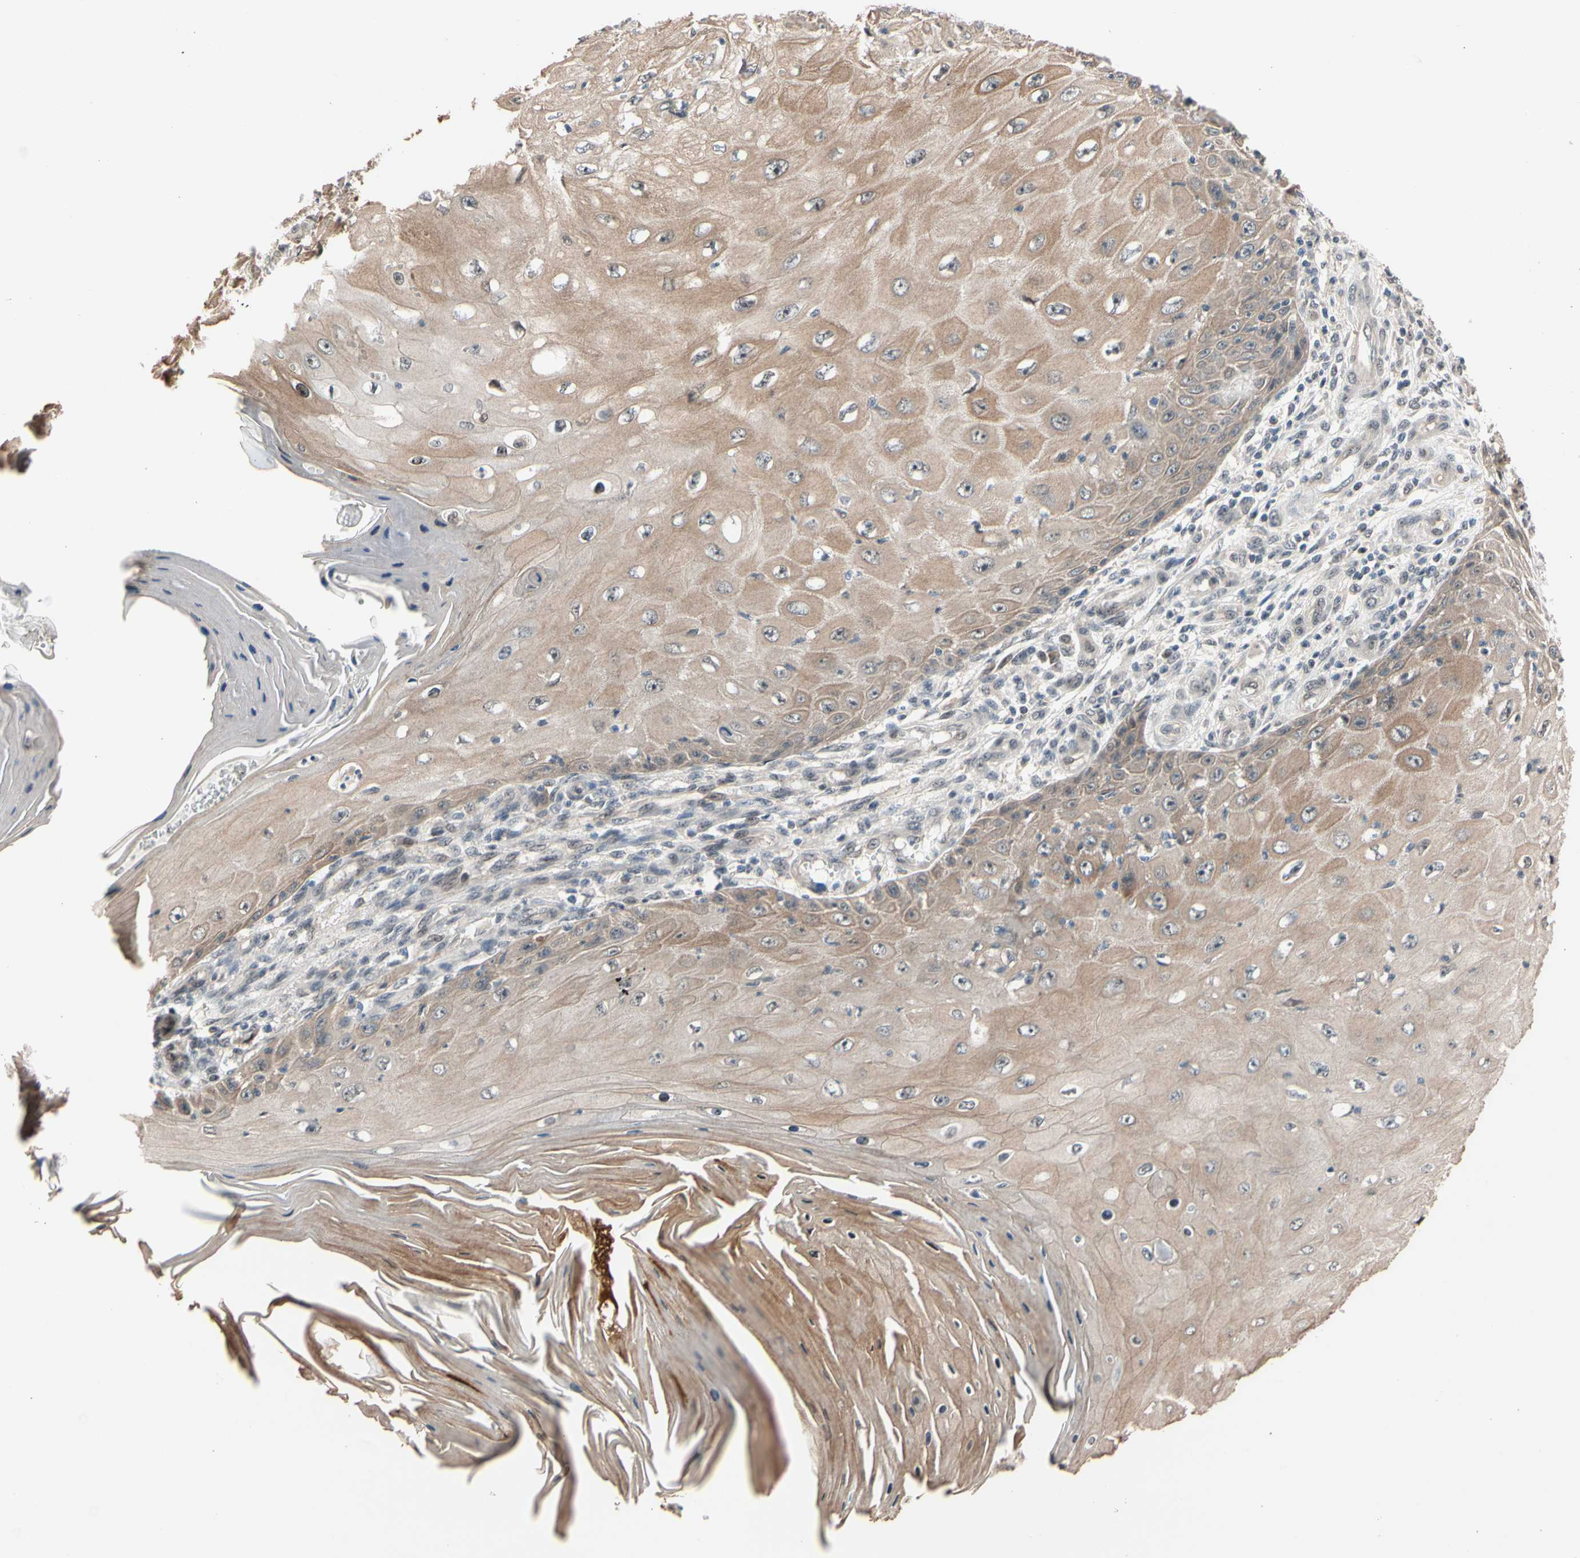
{"staining": {"intensity": "moderate", "quantity": ">75%", "location": "cytoplasmic/membranous"}, "tissue": "skin cancer", "cell_type": "Tumor cells", "image_type": "cancer", "snomed": [{"axis": "morphology", "description": "Squamous cell carcinoma, NOS"}, {"axis": "topography", "description": "Skin"}], "caption": "Skin cancer (squamous cell carcinoma) was stained to show a protein in brown. There is medium levels of moderate cytoplasmic/membranous staining in approximately >75% of tumor cells. The protein of interest is stained brown, and the nuclei are stained in blue (DAB IHC with brightfield microscopy, high magnification).", "gene": "NGEF", "patient": {"sex": "female", "age": 73}}